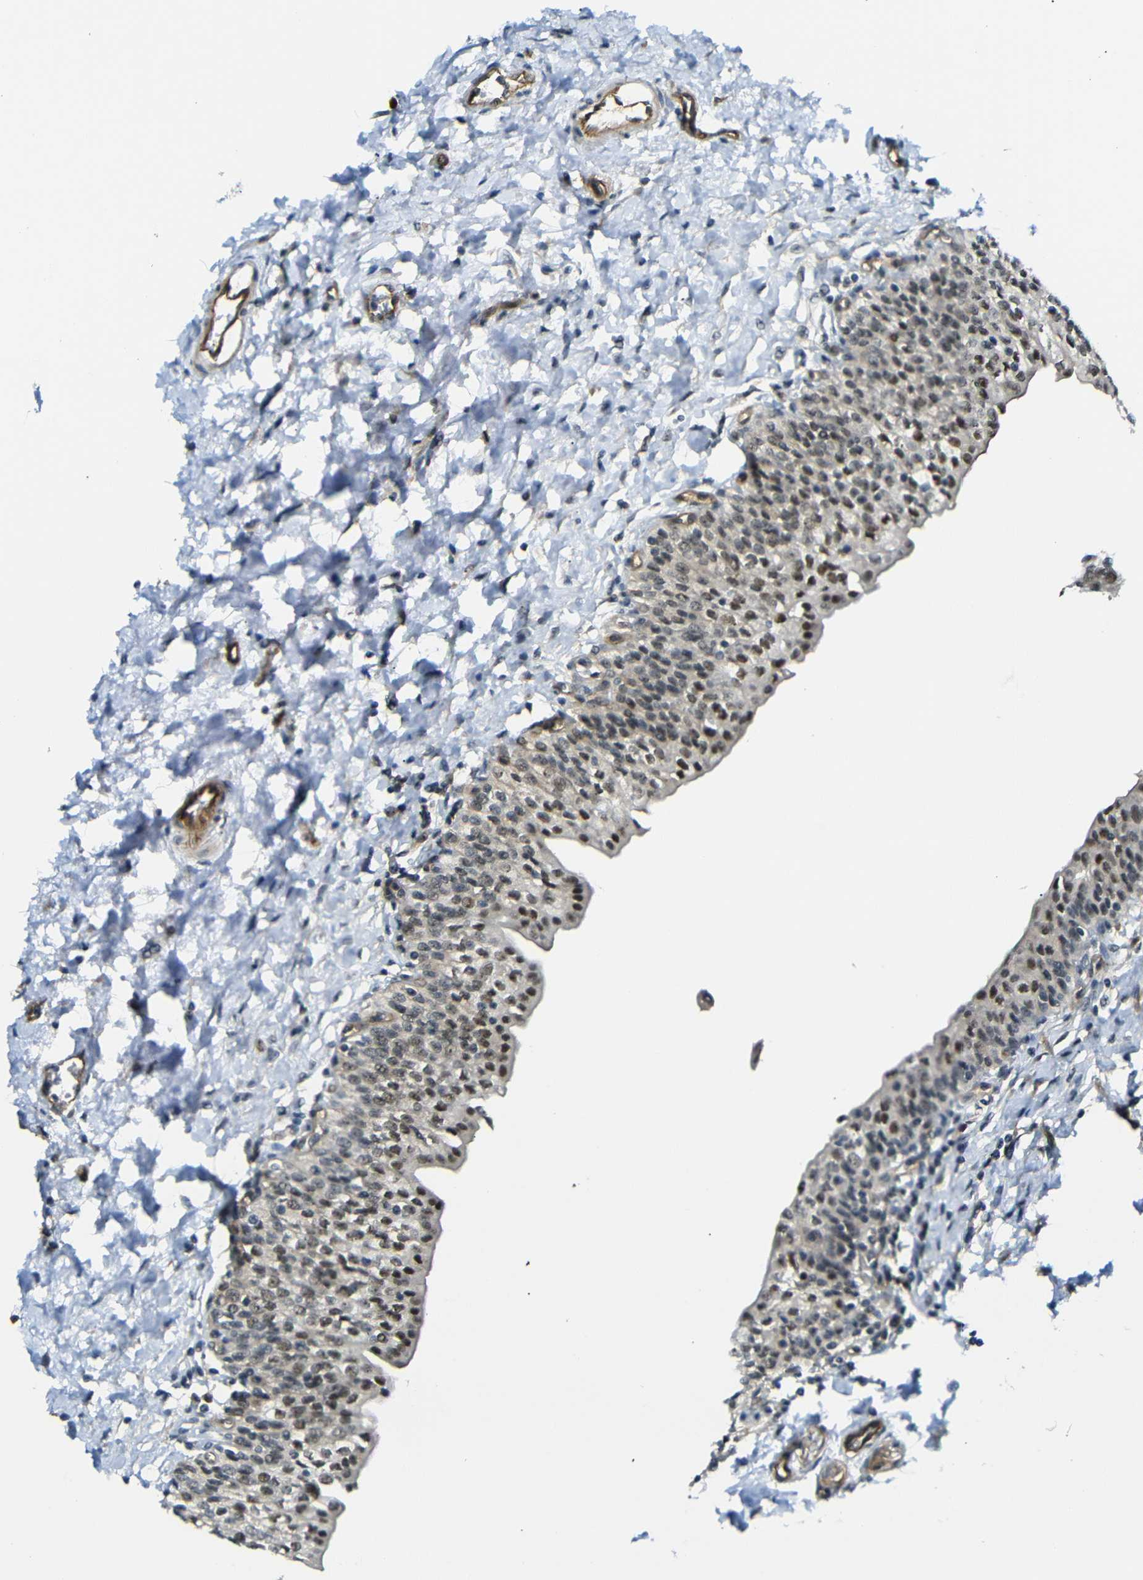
{"staining": {"intensity": "strong", "quantity": "25%-75%", "location": "nuclear"}, "tissue": "urinary bladder", "cell_type": "Urothelial cells", "image_type": "normal", "snomed": [{"axis": "morphology", "description": "Normal tissue, NOS"}, {"axis": "topography", "description": "Urinary bladder"}], "caption": "High-power microscopy captured an immunohistochemistry photomicrograph of normal urinary bladder, revealing strong nuclear staining in about 25%-75% of urothelial cells.", "gene": "PARN", "patient": {"sex": "male", "age": 55}}